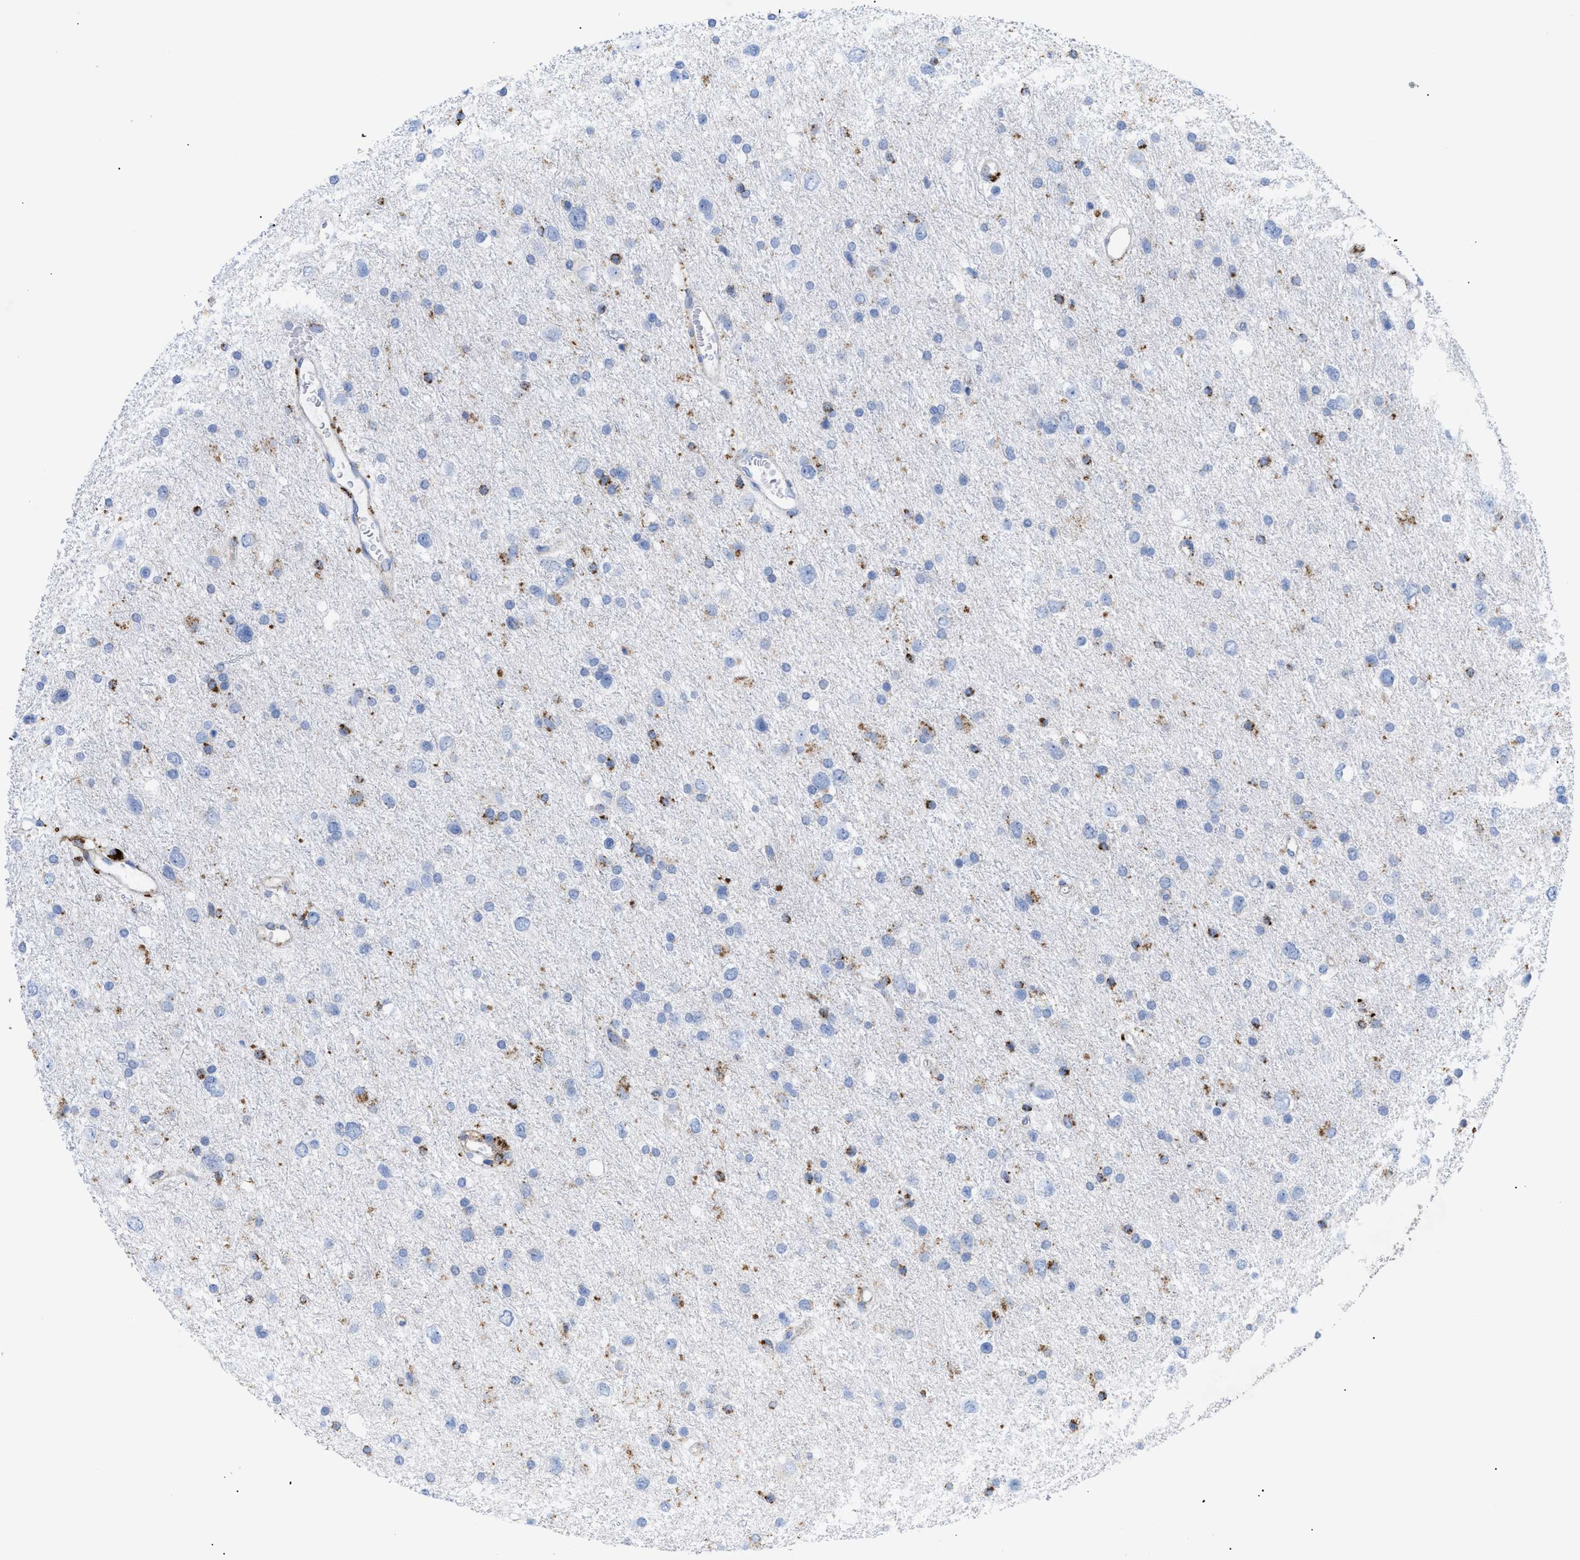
{"staining": {"intensity": "strong", "quantity": "<25%", "location": "cytoplasmic/membranous"}, "tissue": "glioma", "cell_type": "Tumor cells", "image_type": "cancer", "snomed": [{"axis": "morphology", "description": "Glioma, malignant, Low grade"}, {"axis": "topography", "description": "Brain"}], "caption": "IHC (DAB) staining of low-grade glioma (malignant) exhibits strong cytoplasmic/membranous protein positivity in about <25% of tumor cells.", "gene": "DRAM2", "patient": {"sex": "female", "age": 37}}